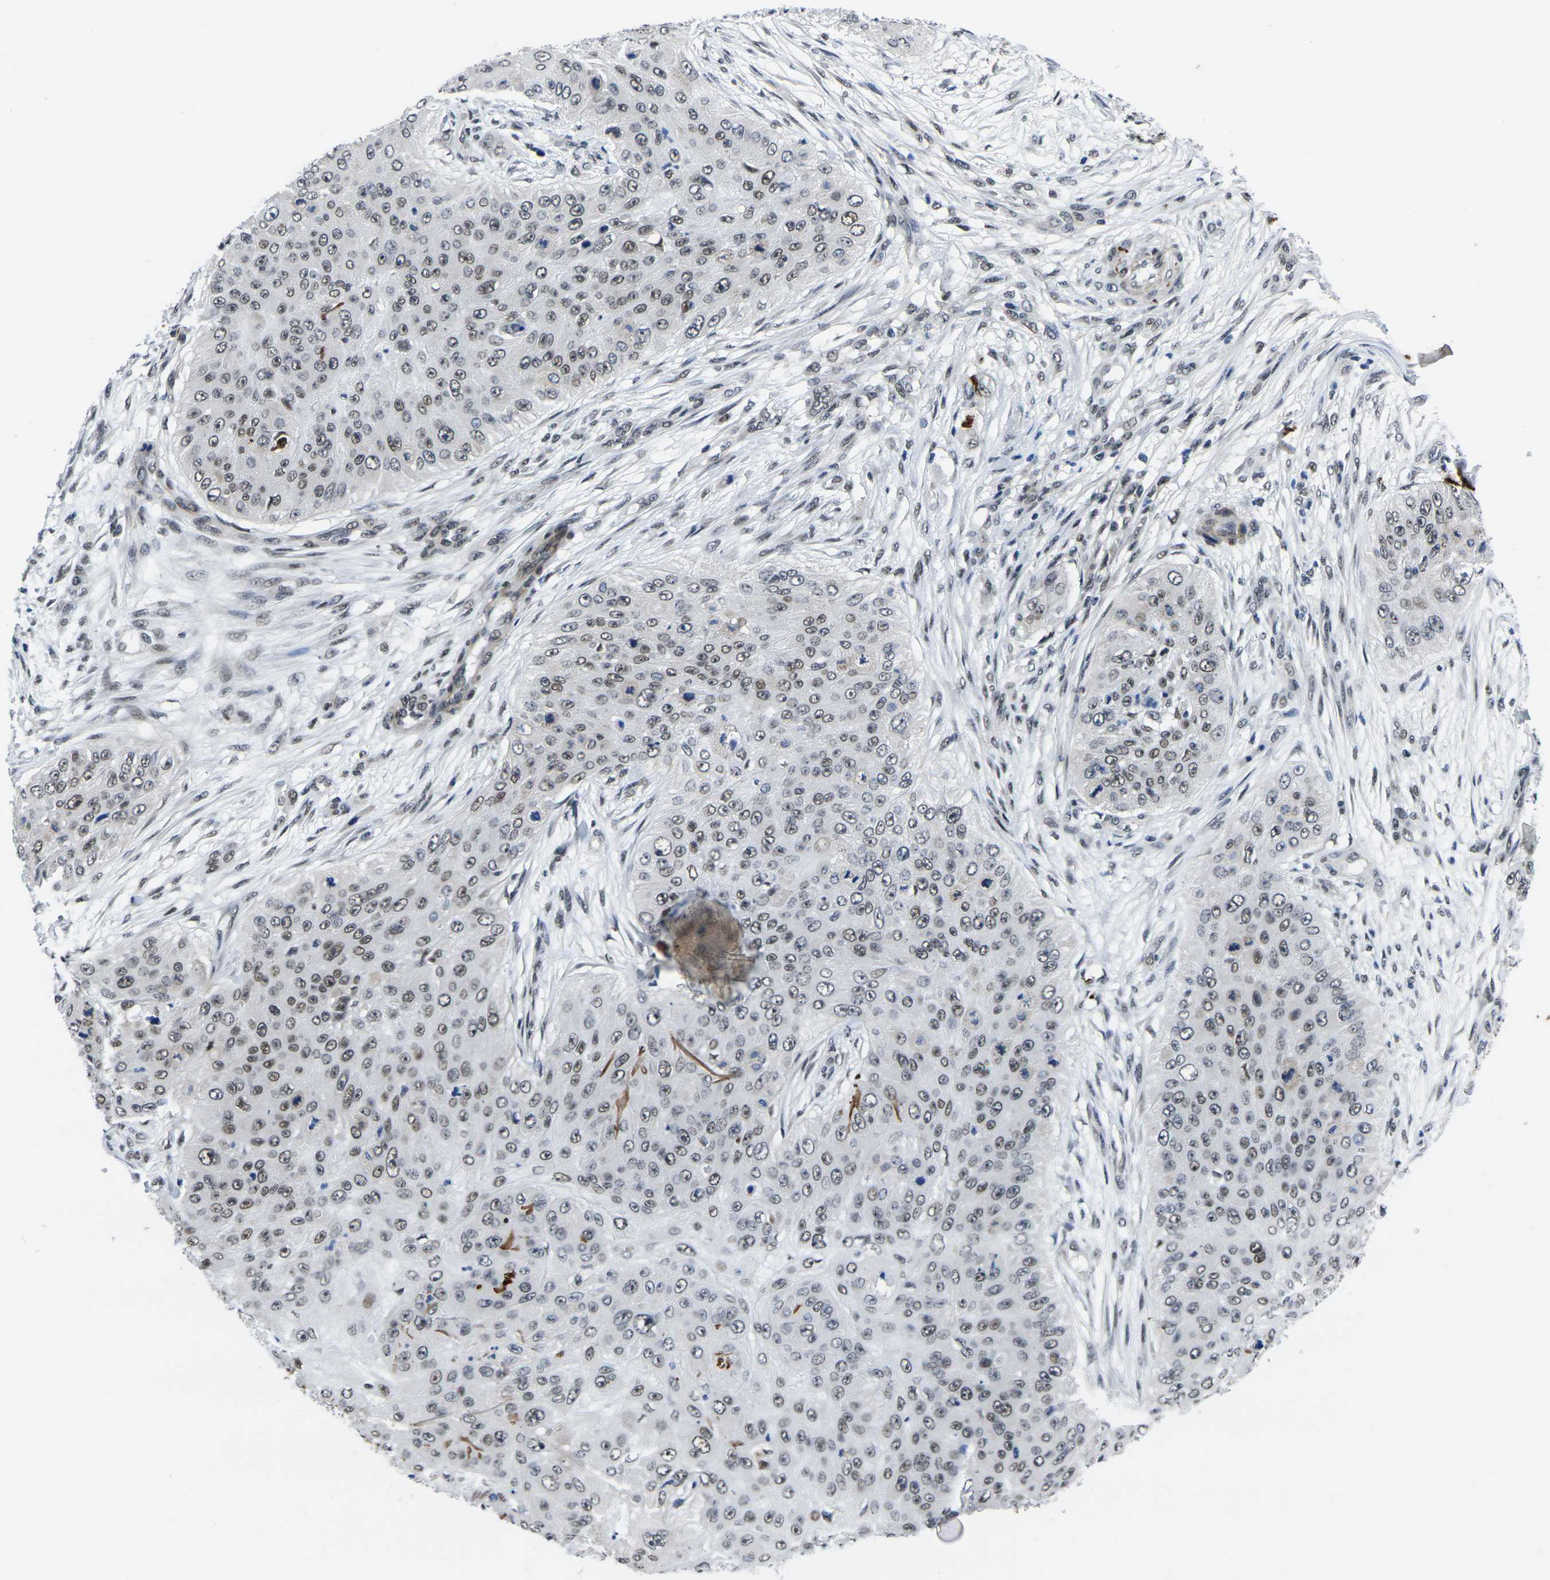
{"staining": {"intensity": "weak", "quantity": ">75%", "location": "nuclear"}, "tissue": "skin cancer", "cell_type": "Tumor cells", "image_type": "cancer", "snomed": [{"axis": "morphology", "description": "Squamous cell carcinoma, NOS"}, {"axis": "topography", "description": "Skin"}], "caption": "Brown immunohistochemical staining in skin cancer (squamous cell carcinoma) demonstrates weak nuclear positivity in about >75% of tumor cells. (DAB IHC, brown staining for protein, blue staining for nuclei).", "gene": "RBM7", "patient": {"sex": "female", "age": 80}}